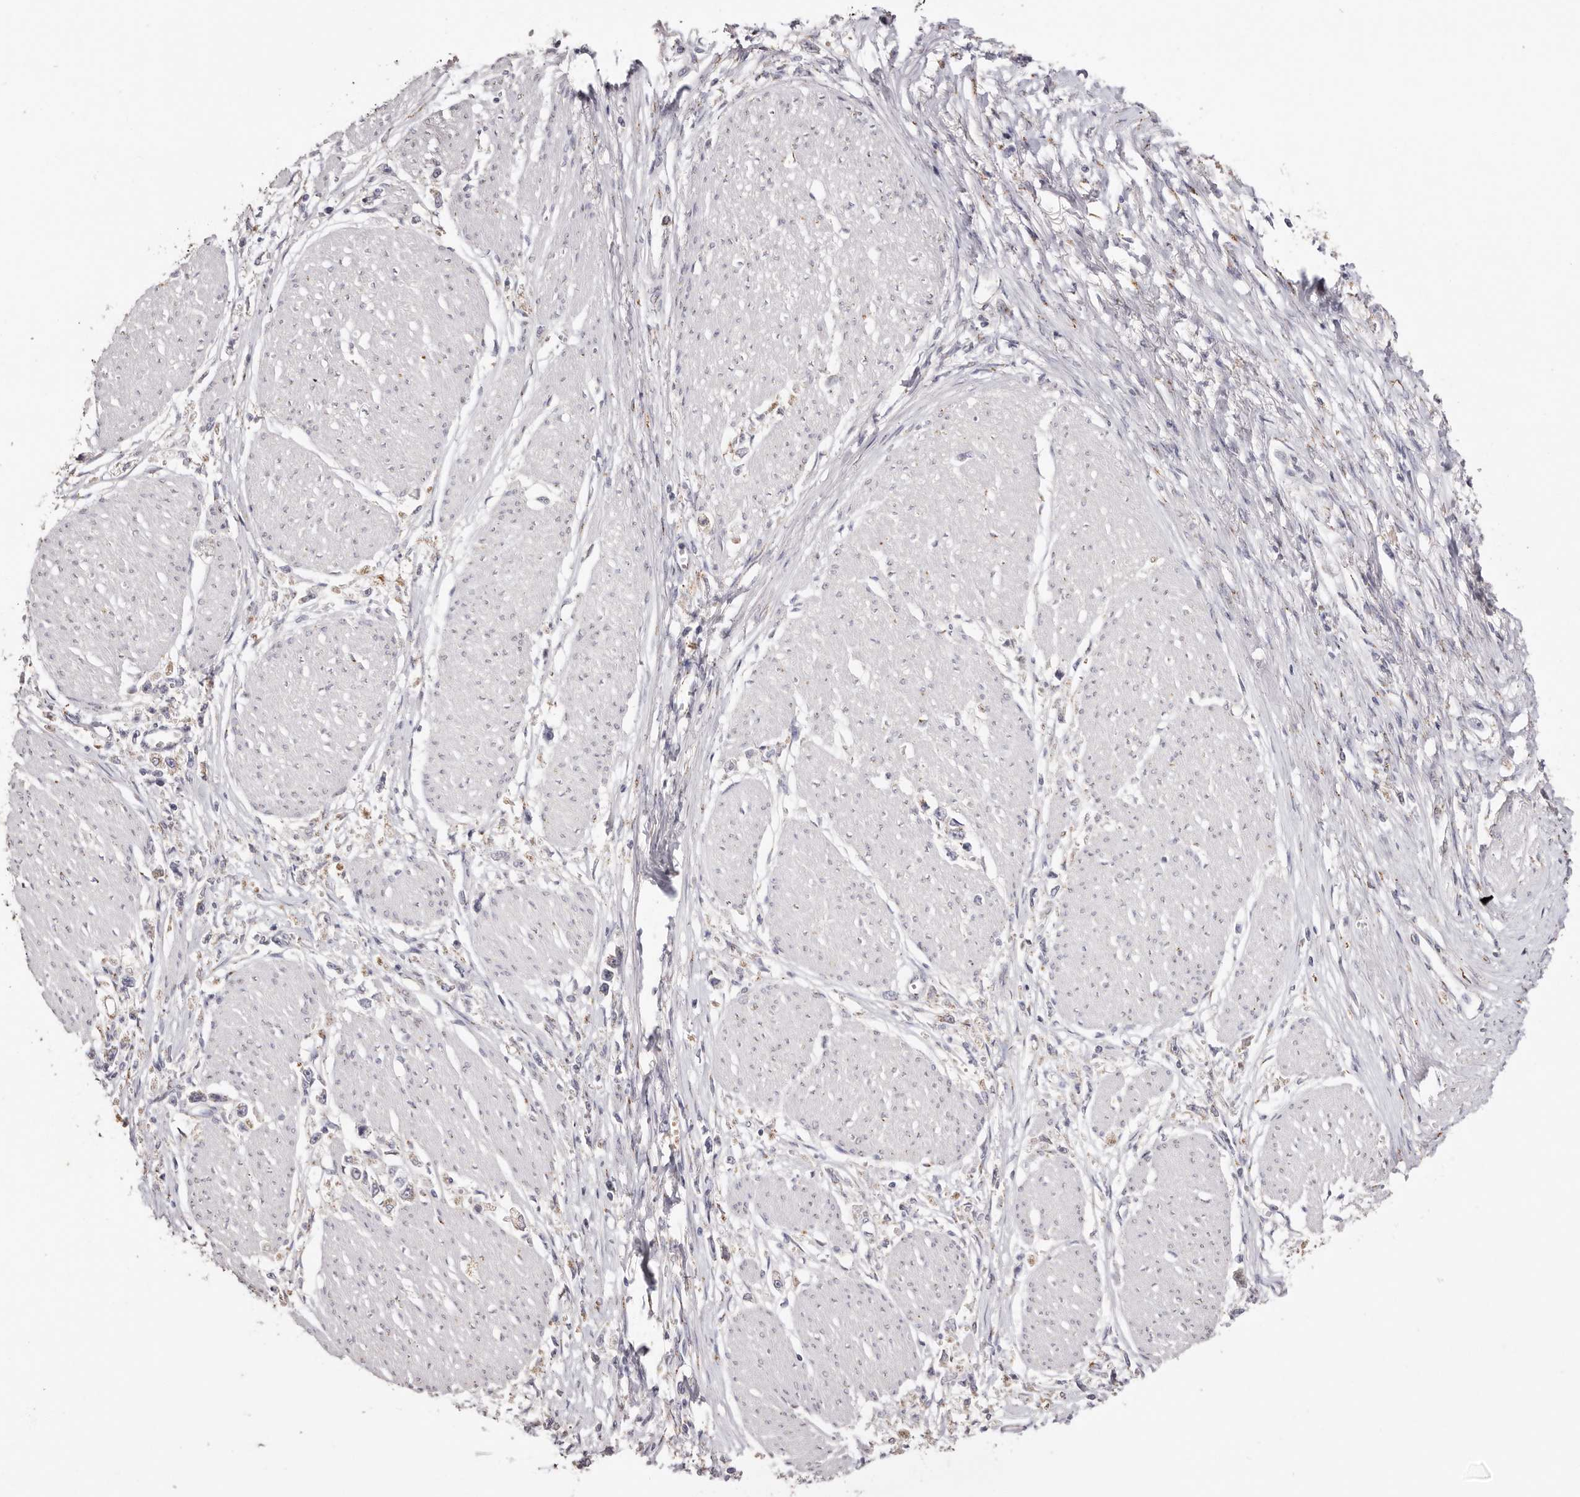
{"staining": {"intensity": "negative", "quantity": "none", "location": "none"}, "tissue": "stomach cancer", "cell_type": "Tumor cells", "image_type": "cancer", "snomed": [{"axis": "morphology", "description": "Adenocarcinoma, NOS"}, {"axis": "topography", "description": "Stomach"}], "caption": "Tumor cells are negative for protein expression in human adenocarcinoma (stomach).", "gene": "LGALS7B", "patient": {"sex": "female", "age": 59}}